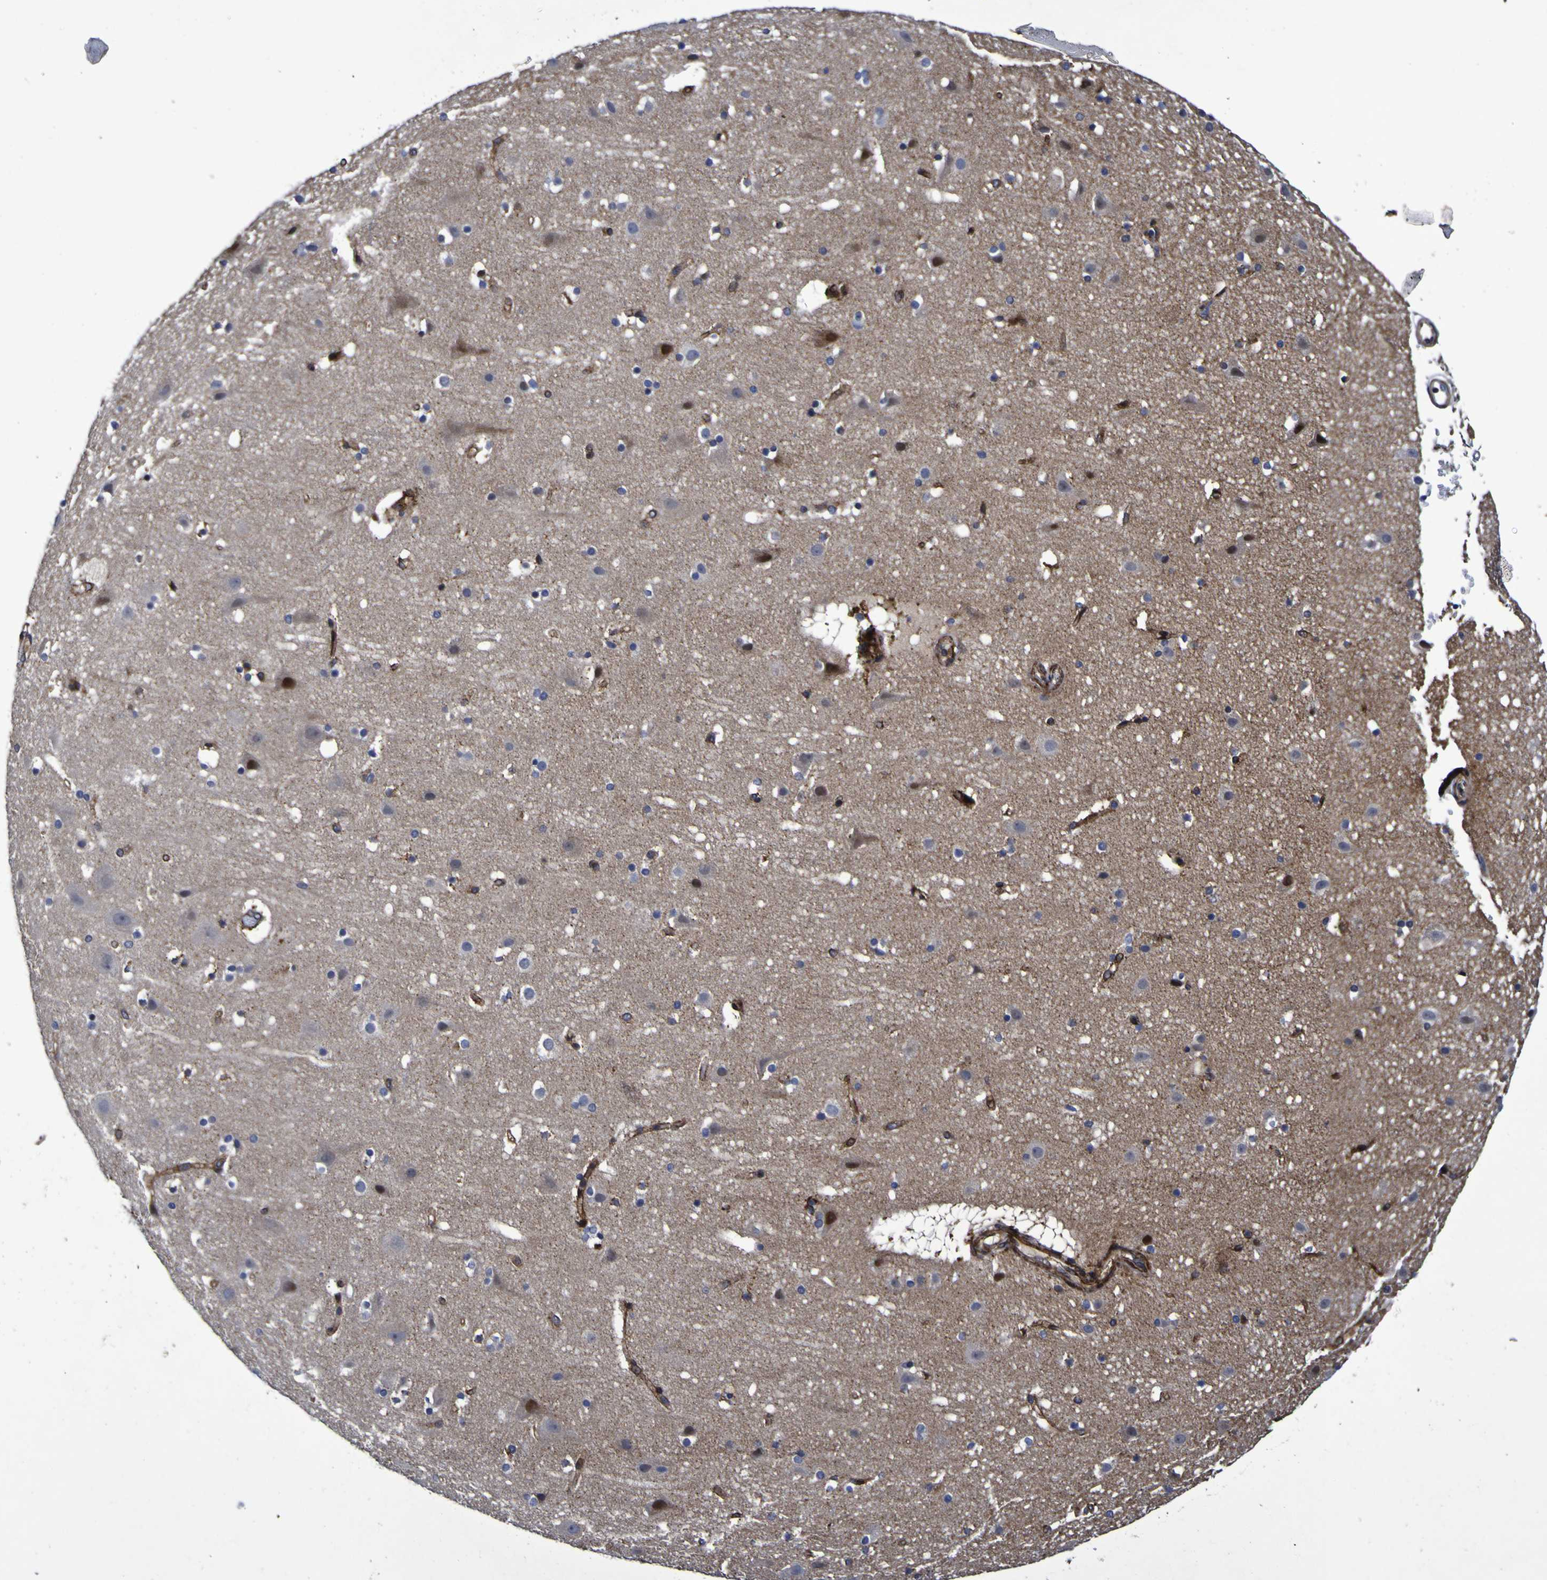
{"staining": {"intensity": "strong", "quantity": ">75%", "location": "cytoplasmic/membranous"}, "tissue": "cerebral cortex", "cell_type": "Endothelial cells", "image_type": "normal", "snomed": [{"axis": "morphology", "description": "Normal tissue, NOS"}, {"axis": "topography", "description": "Cerebral cortex"}], "caption": "Immunohistochemical staining of normal human cerebral cortex exhibits high levels of strong cytoplasmic/membranous positivity in about >75% of endothelial cells.", "gene": "MGLL", "patient": {"sex": "male", "age": 45}}